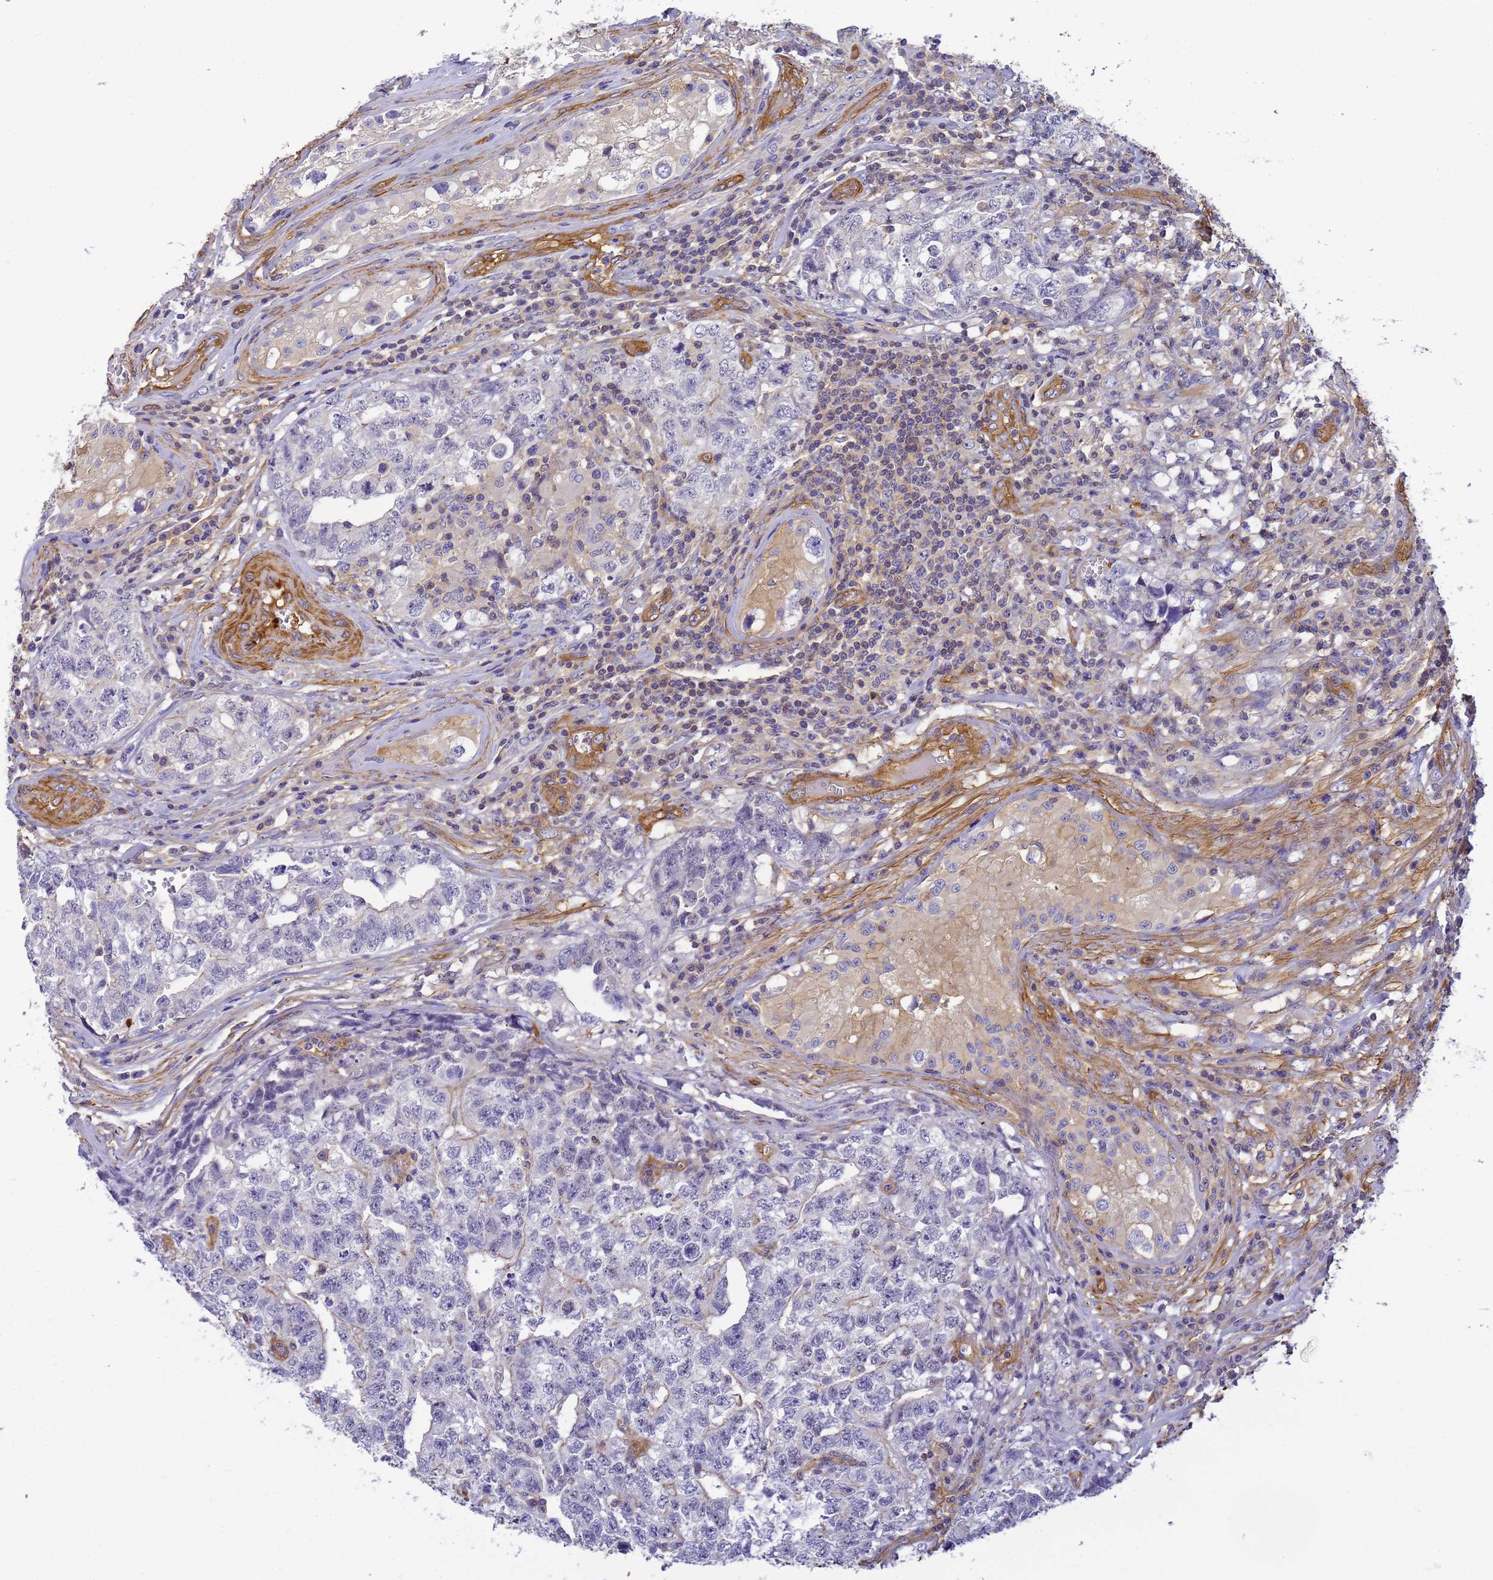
{"staining": {"intensity": "negative", "quantity": "none", "location": "none"}, "tissue": "testis cancer", "cell_type": "Tumor cells", "image_type": "cancer", "snomed": [{"axis": "morphology", "description": "Carcinoma, Embryonal, NOS"}, {"axis": "topography", "description": "Testis"}], "caption": "High power microscopy image of an immunohistochemistry micrograph of embryonal carcinoma (testis), revealing no significant staining in tumor cells.", "gene": "MYL12A", "patient": {"sex": "male", "age": 31}}